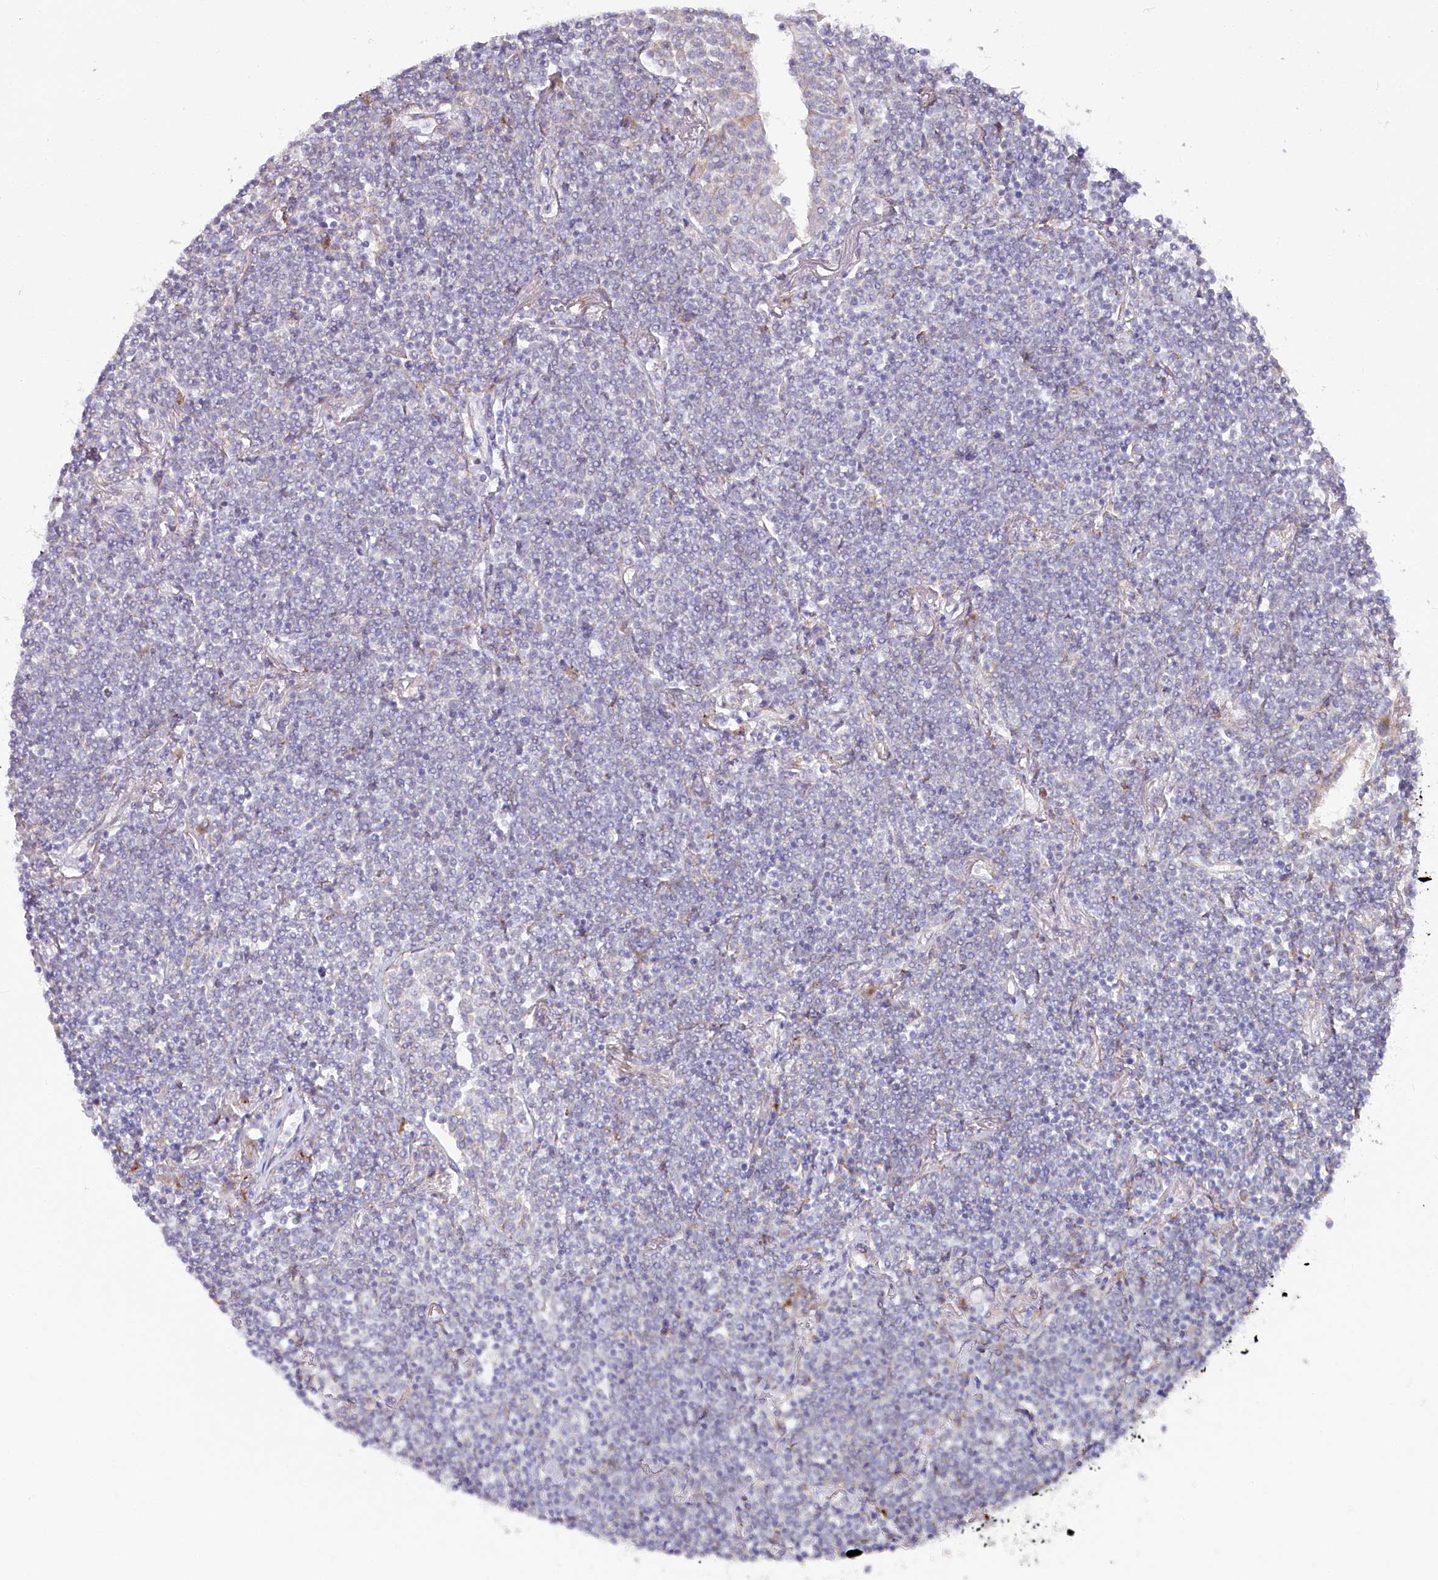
{"staining": {"intensity": "negative", "quantity": "none", "location": "none"}, "tissue": "lymphoma", "cell_type": "Tumor cells", "image_type": "cancer", "snomed": [{"axis": "morphology", "description": "Malignant lymphoma, non-Hodgkin's type, Low grade"}, {"axis": "topography", "description": "Lung"}], "caption": "This is an immunohistochemistry image of human malignant lymphoma, non-Hodgkin's type (low-grade). There is no staining in tumor cells.", "gene": "POGLUT1", "patient": {"sex": "female", "age": 71}}